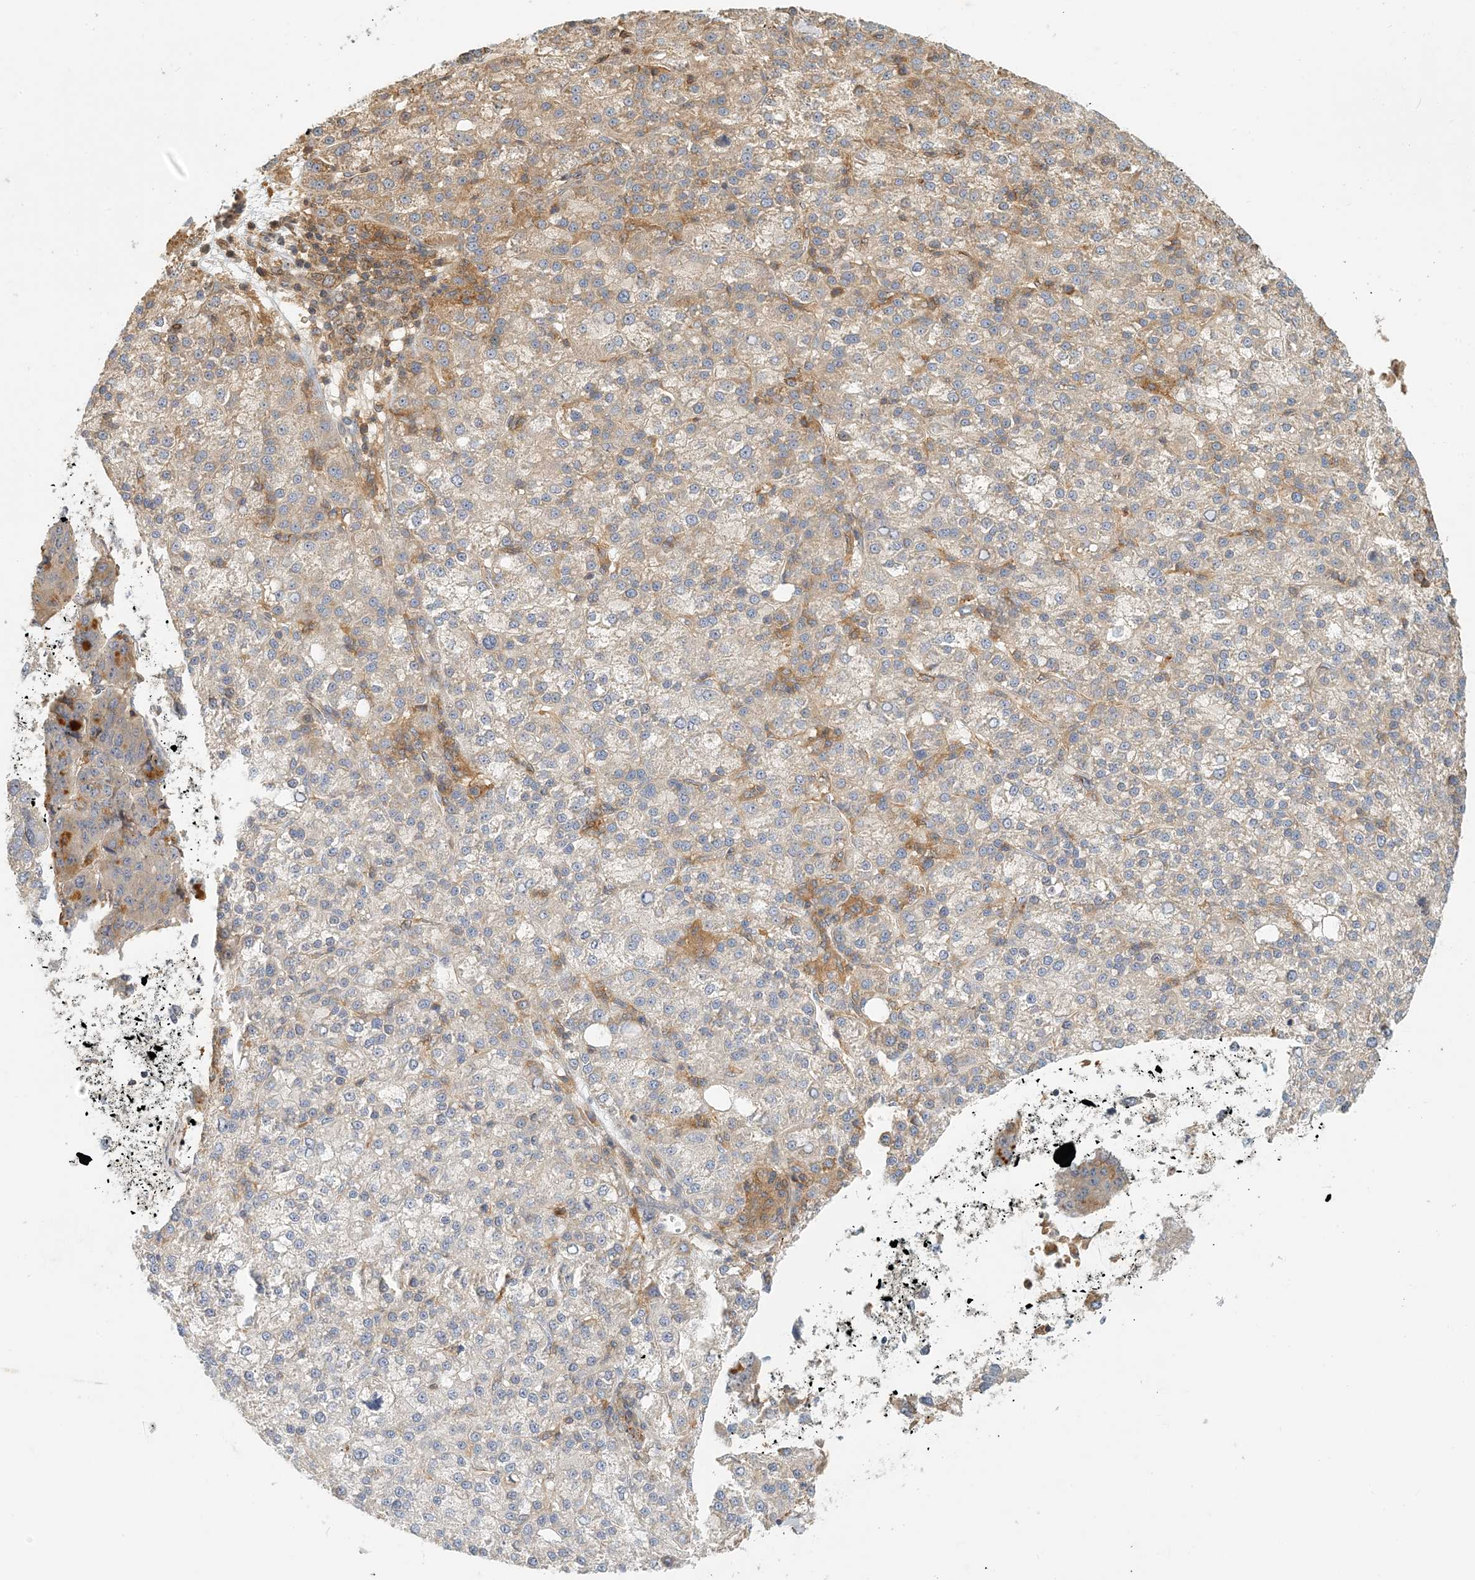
{"staining": {"intensity": "weak", "quantity": "<25%", "location": "cytoplasmic/membranous"}, "tissue": "liver cancer", "cell_type": "Tumor cells", "image_type": "cancer", "snomed": [{"axis": "morphology", "description": "Carcinoma, Hepatocellular, NOS"}, {"axis": "topography", "description": "Liver"}], "caption": "A high-resolution photomicrograph shows IHC staining of liver cancer (hepatocellular carcinoma), which demonstrates no significant positivity in tumor cells. Nuclei are stained in blue.", "gene": "COLEC11", "patient": {"sex": "female", "age": 58}}